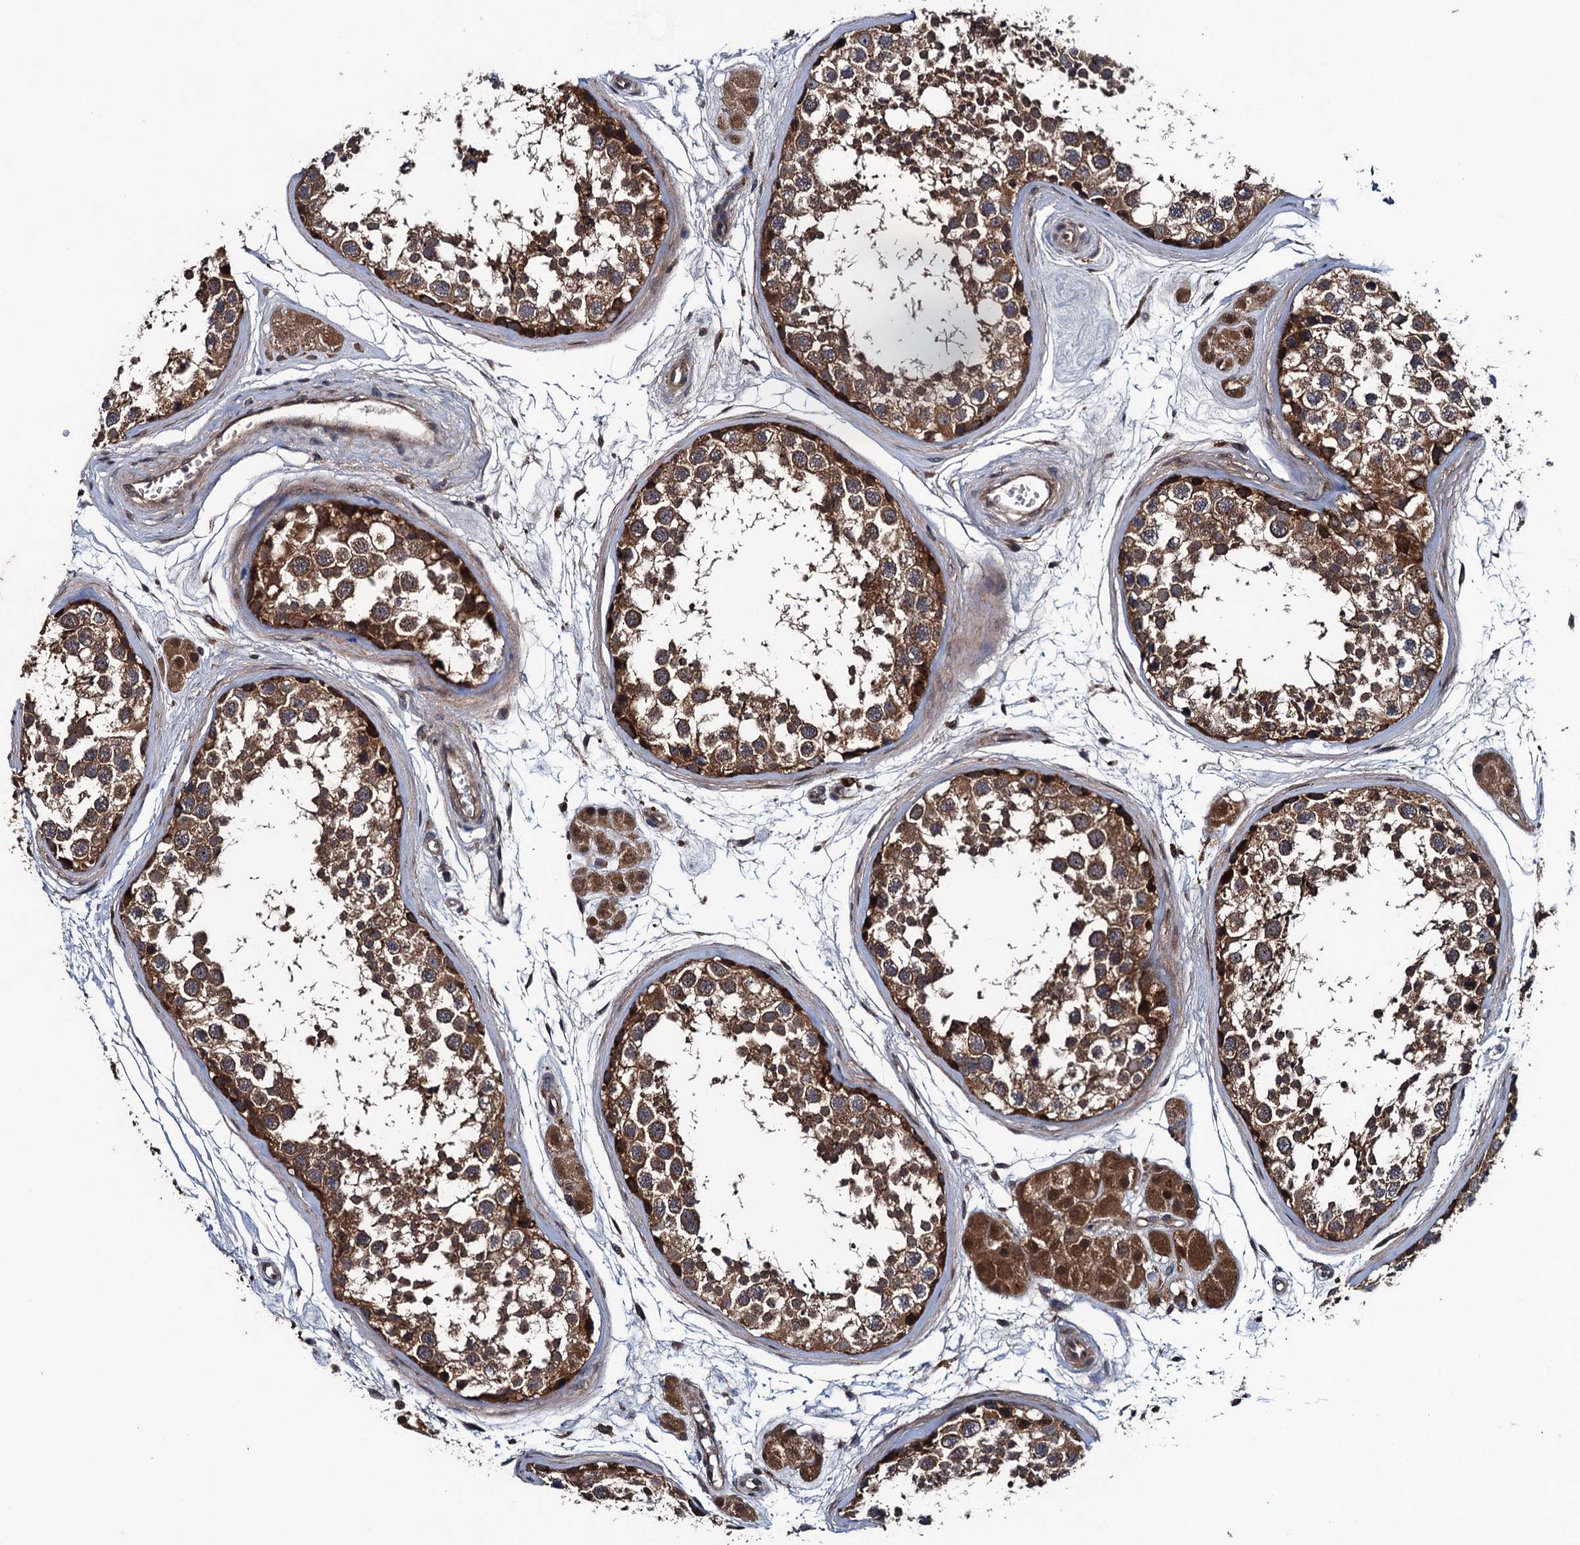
{"staining": {"intensity": "strong", "quantity": ">75%", "location": "cytoplasmic/membranous"}, "tissue": "testis", "cell_type": "Cells in seminiferous ducts", "image_type": "normal", "snomed": [{"axis": "morphology", "description": "Normal tissue, NOS"}, {"axis": "topography", "description": "Testis"}], "caption": "An immunohistochemistry micrograph of normal tissue is shown. Protein staining in brown labels strong cytoplasmic/membranous positivity in testis within cells in seminiferous ducts.", "gene": "BLTP3B", "patient": {"sex": "male", "age": 56}}